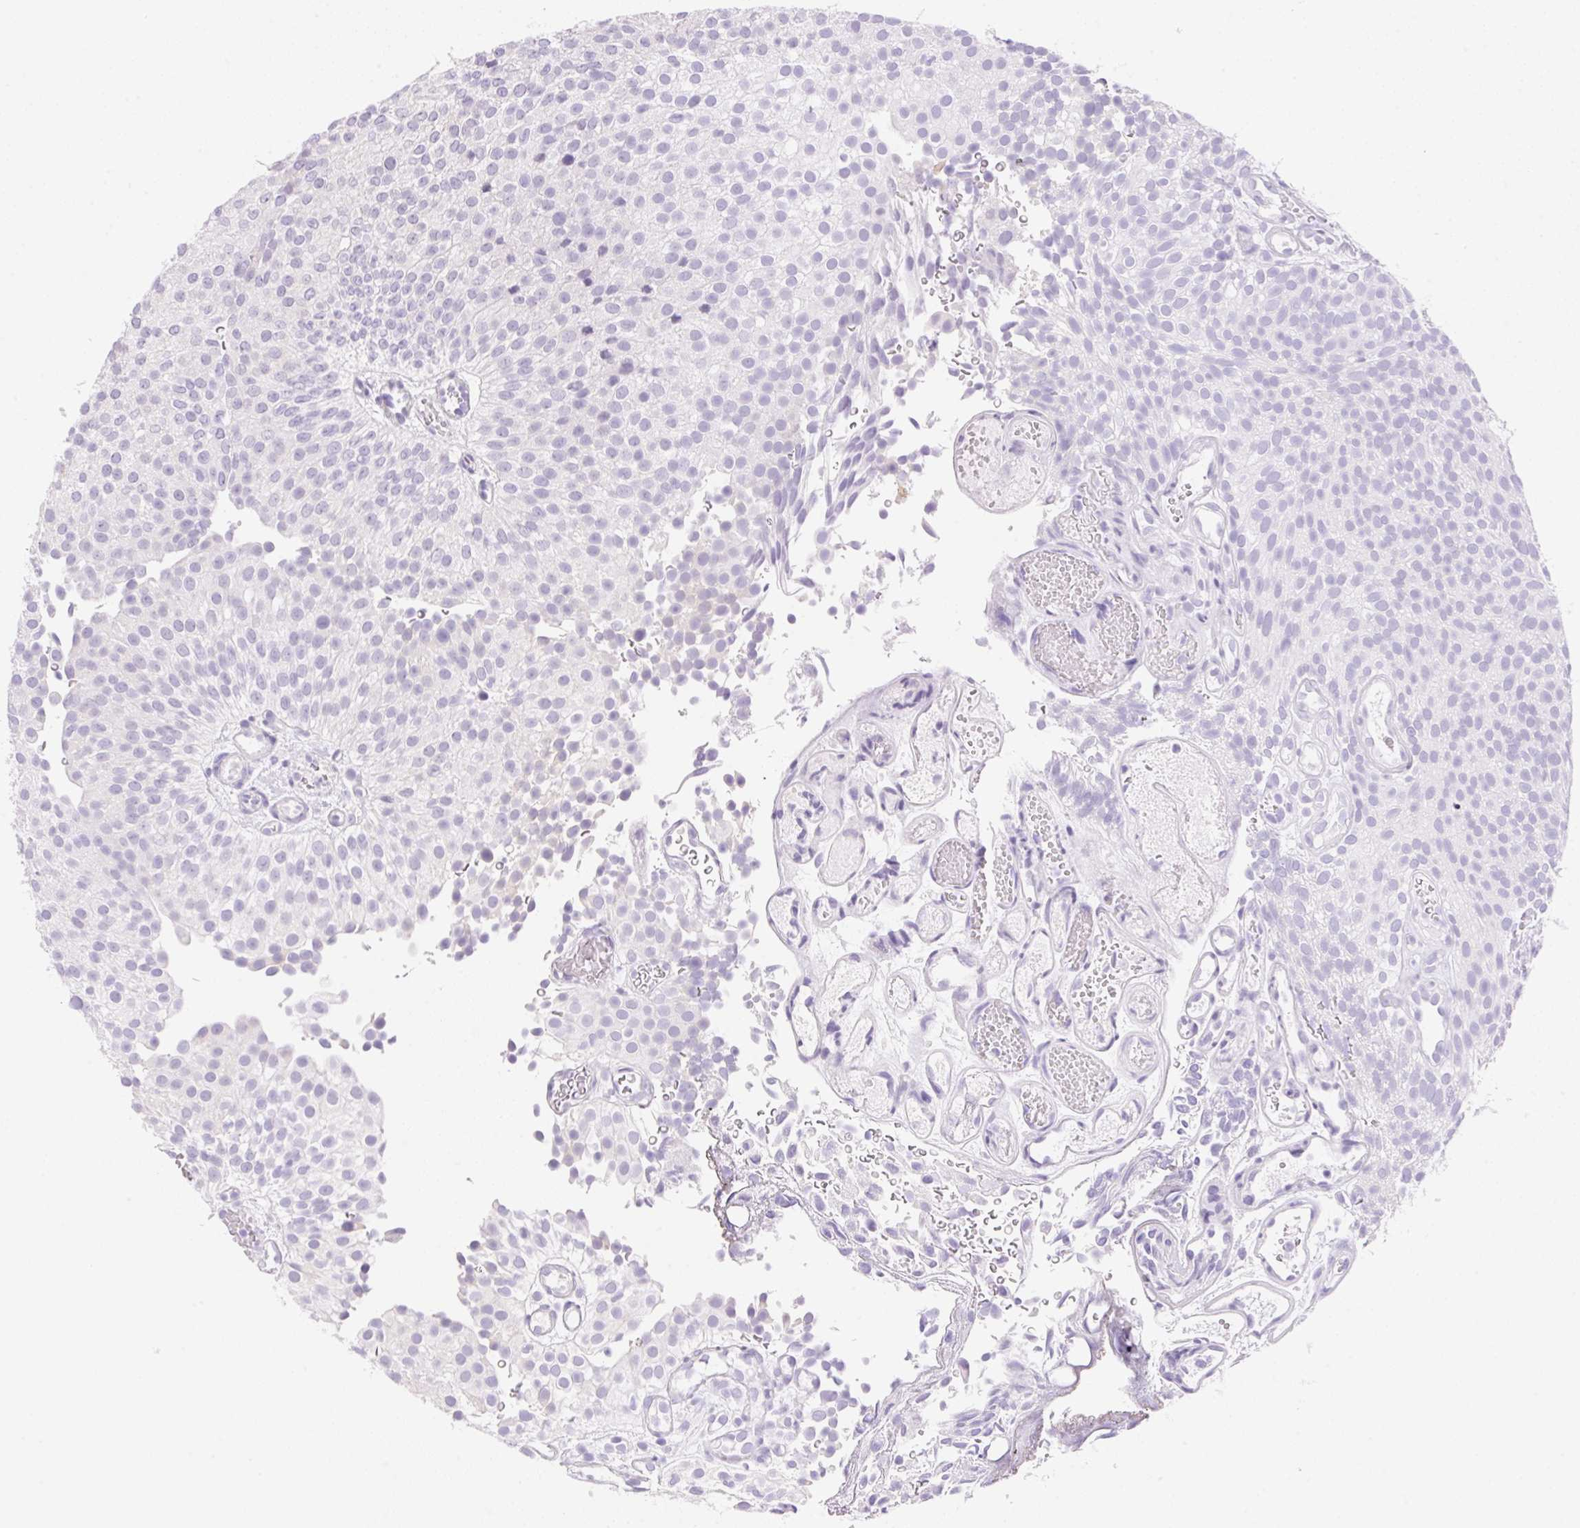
{"staining": {"intensity": "negative", "quantity": "none", "location": "none"}, "tissue": "urothelial cancer", "cell_type": "Tumor cells", "image_type": "cancer", "snomed": [{"axis": "morphology", "description": "Urothelial carcinoma, Low grade"}, {"axis": "topography", "description": "Urinary bladder"}], "caption": "Human urothelial cancer stained for a protein using immunohistochemistry (IHC) reveals no staining in tumor cells.", "gene": "DHCR24", "patient": {"sex": "male", "age": 78}}